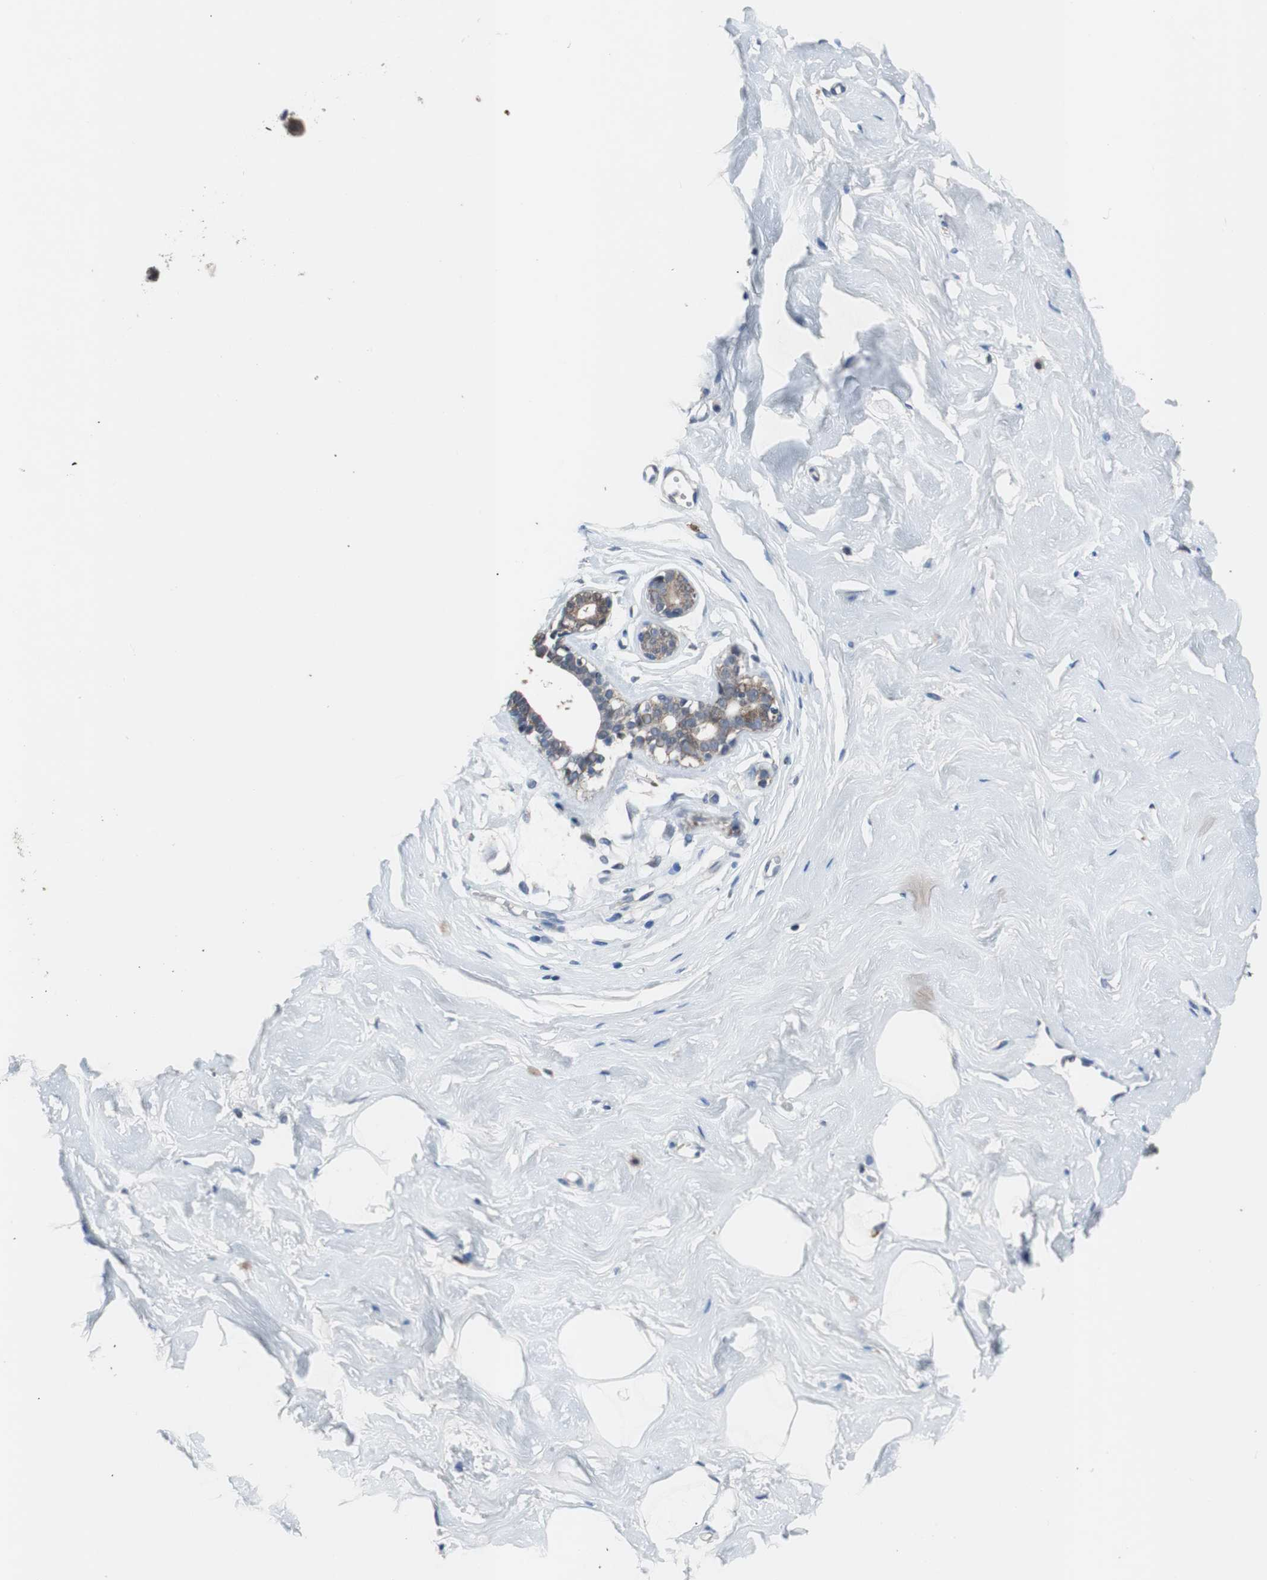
{"staining": {"intensity": "negative", "quantity": "none", "location": "none"}, "tissue": "breast", "cell_type": "Adipocytes", "image_type": "normal", "snomed": [{"axis": "morphology", "description": "Normal tissue, NOS"}, {"axis": "topography", "description": "Breast"}], "caption": "Immunohistochemical staining of benign human breast shows no significant positivity in adipocytes.", "gene": "PITRM1", "patient": {"sex": "female", "age": 23}}